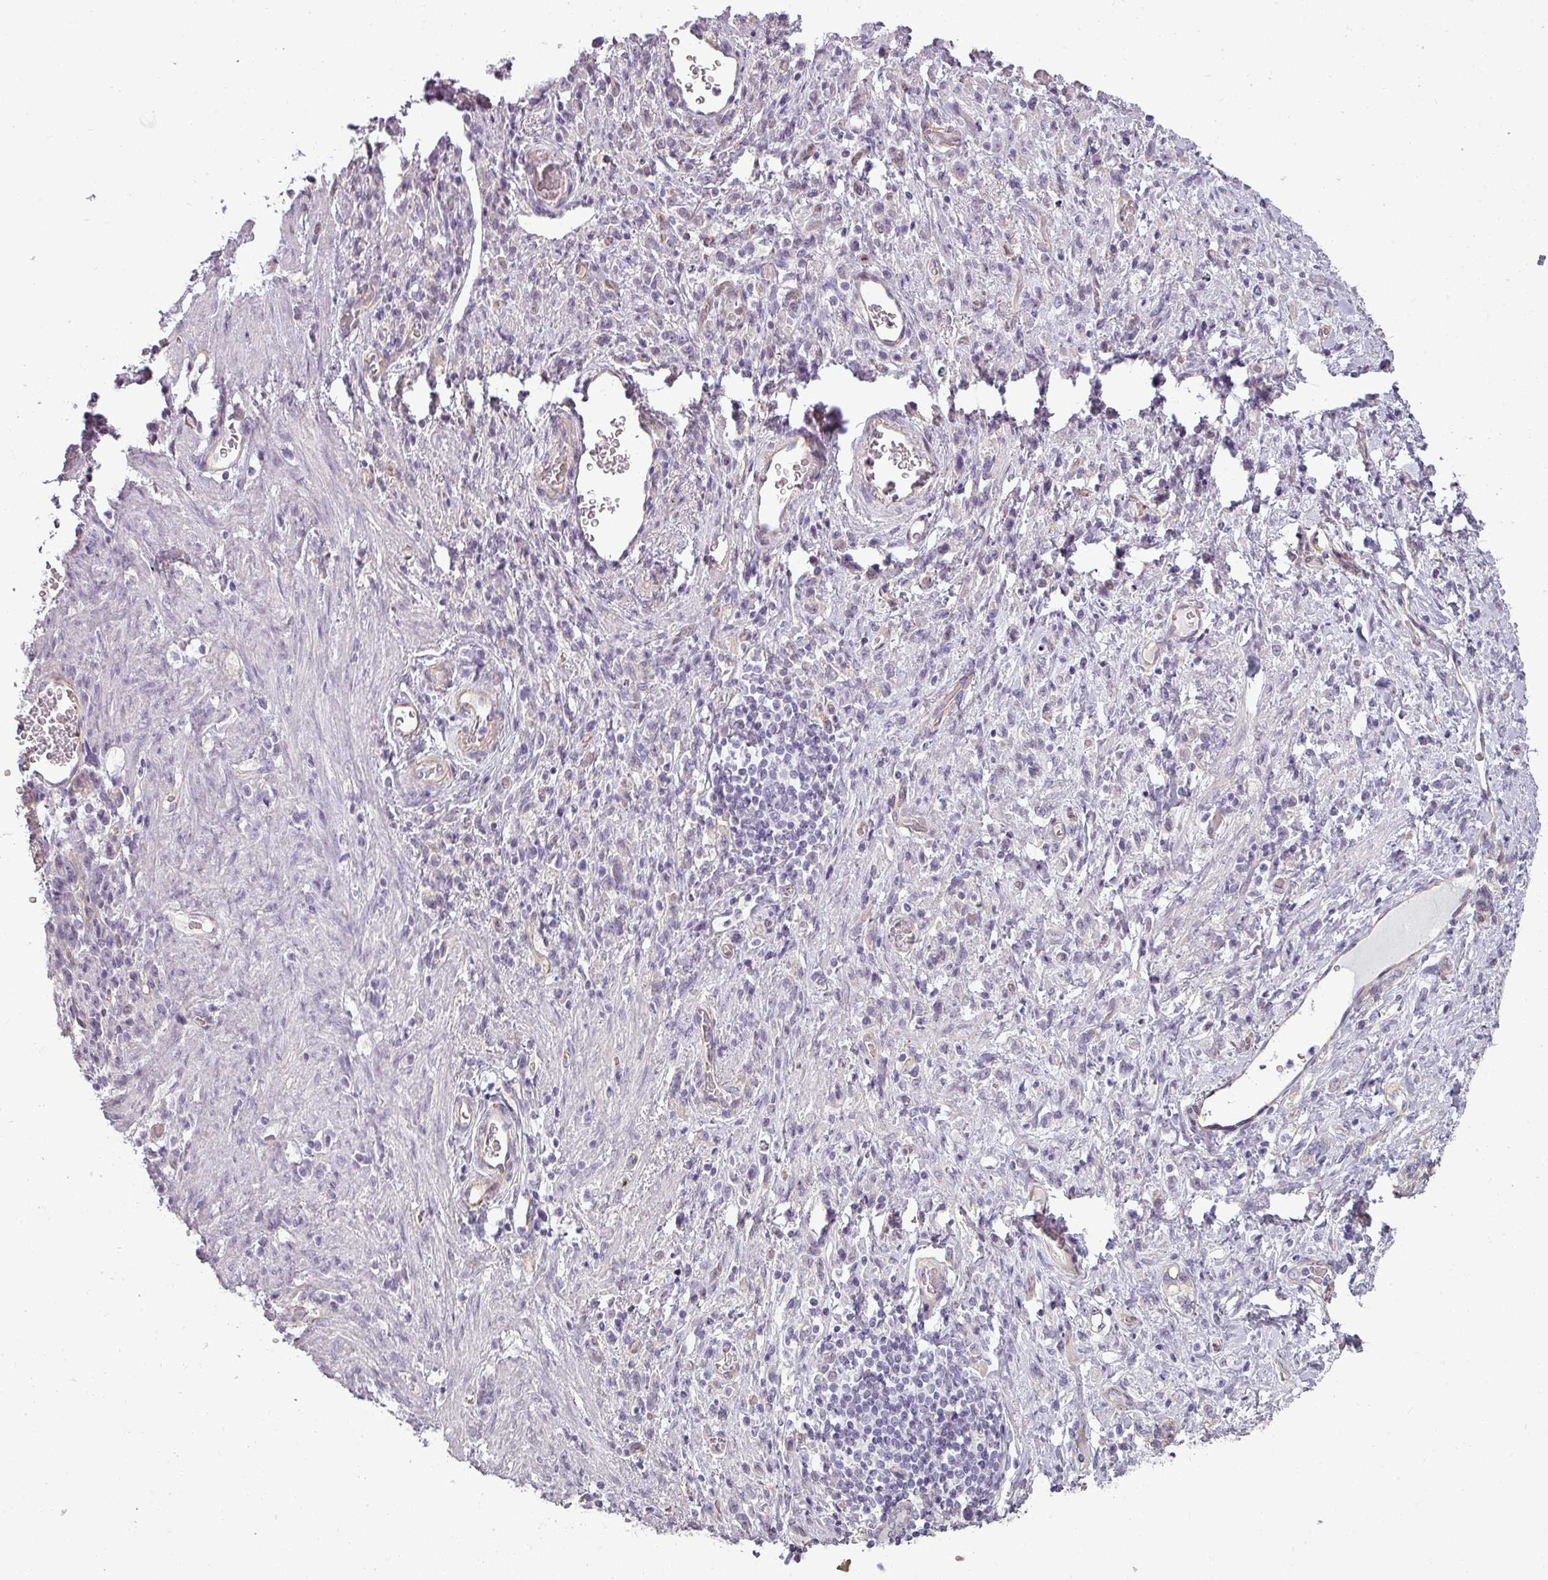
{"staining": {"intensity": "negative", "quantity": "none", "location": "none"}, "tissue": "stomach cancer", "cell_type": "Tumor cells", "image_type": "cancer", "snomed": [{"axis": "morphology", "description": "Adenocarcinoma, NOS"}, {"axis": "topography", "description": "Stomach"}], "caption": "Immunohistochemistry of stomach cancer exhibits no staining in tumor cells.", "gene": "ASB1", "patient": {"sex": "male", "age": 77}}